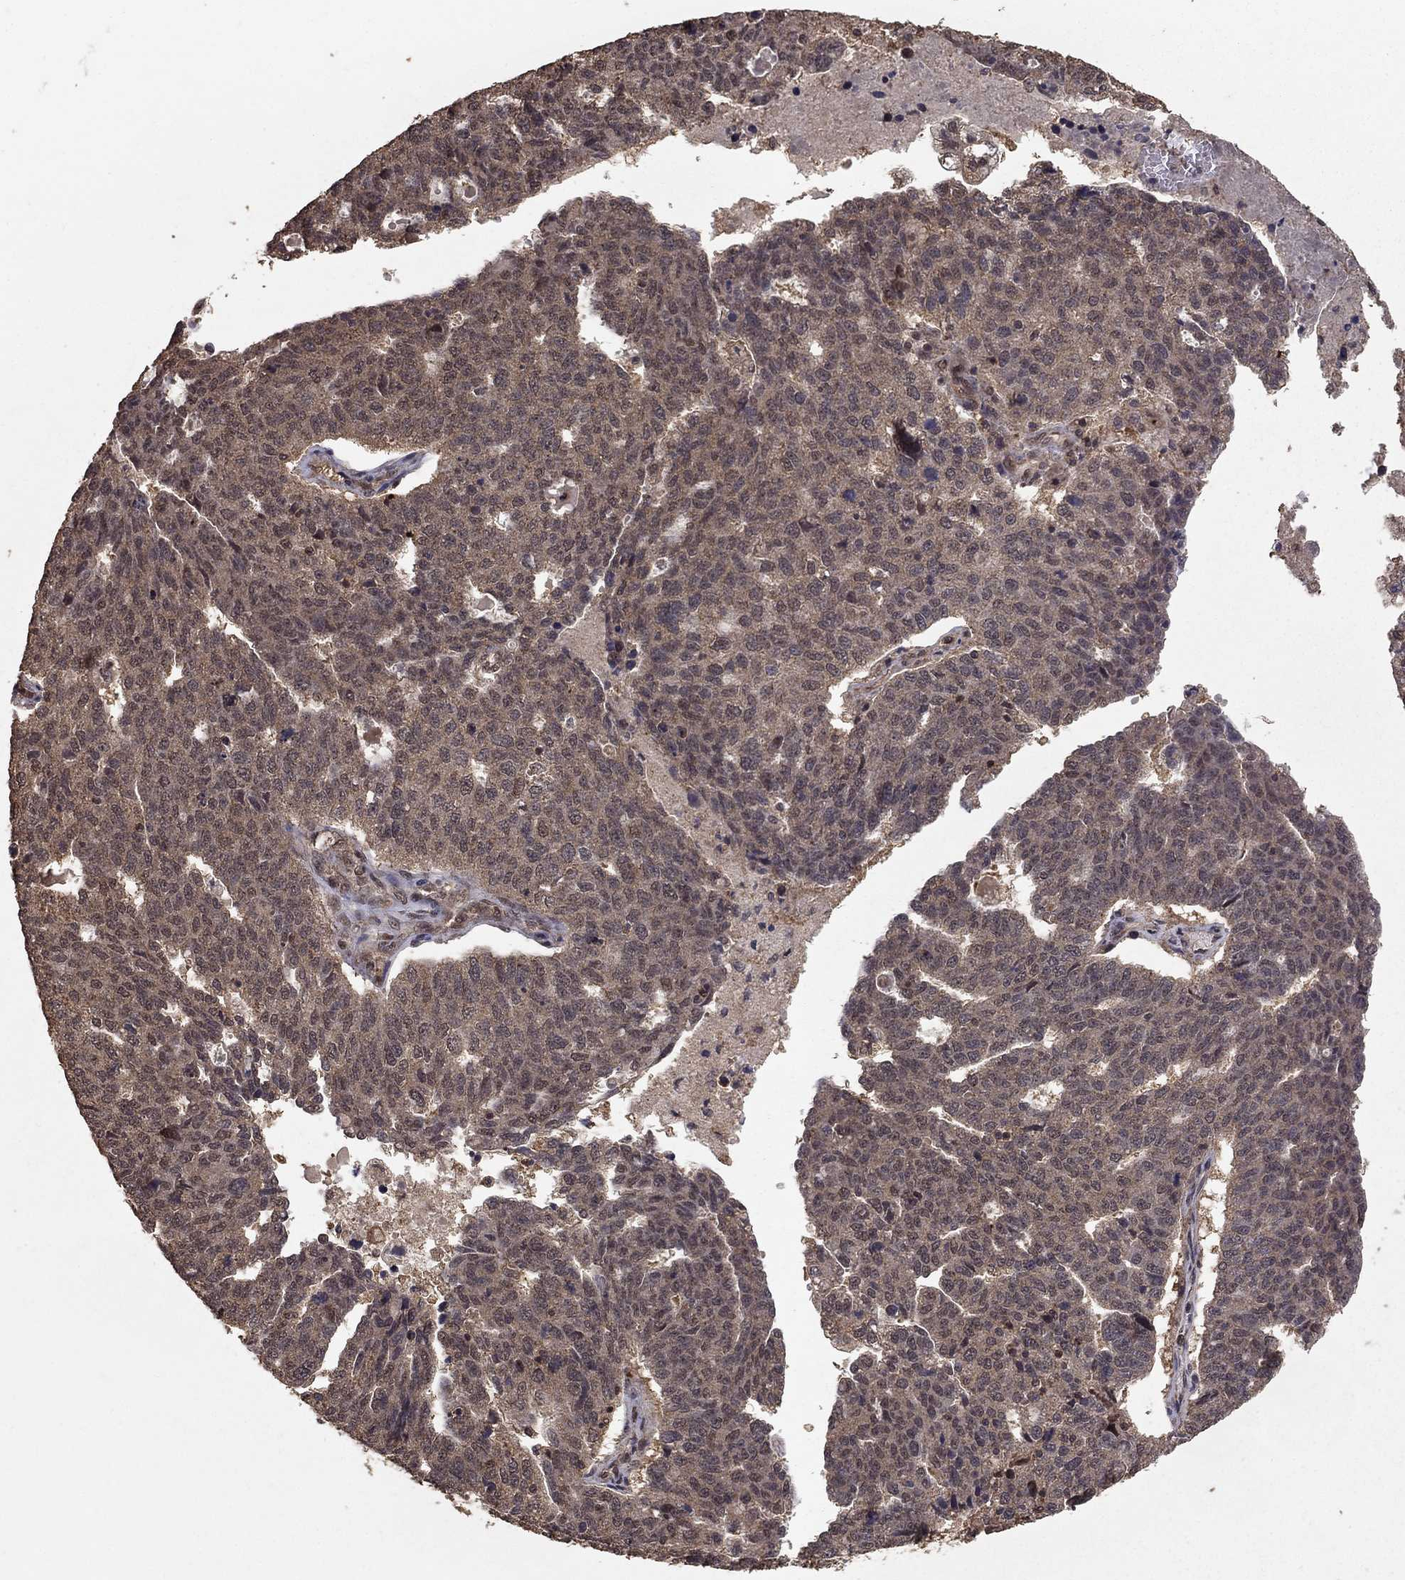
{"staining": {"intensity": "weak", "quantity": ">75%", "location": "cytoplasmic/membranous"}, "tissue": "ovarian cancer", "cell_type": "Tumor cells", "image_type": "cancer", "snomed": [{"axis": "morphology", "description": "Cystadenocarcinoma, serous, NOS"}, {"axis": "topography", "description": "Ovary"}], "caption": "Immunohistochemistry (DAB (3,3'-diaminobenzidine)) staining of human ovarian serous cystadenocarcinoma exhibits weak cytoplasmic/membranous protein positivity in approximately >75% of tumor cells.", "gene": "PRDM1", "patient": {"sex": "female", "age": 71}}